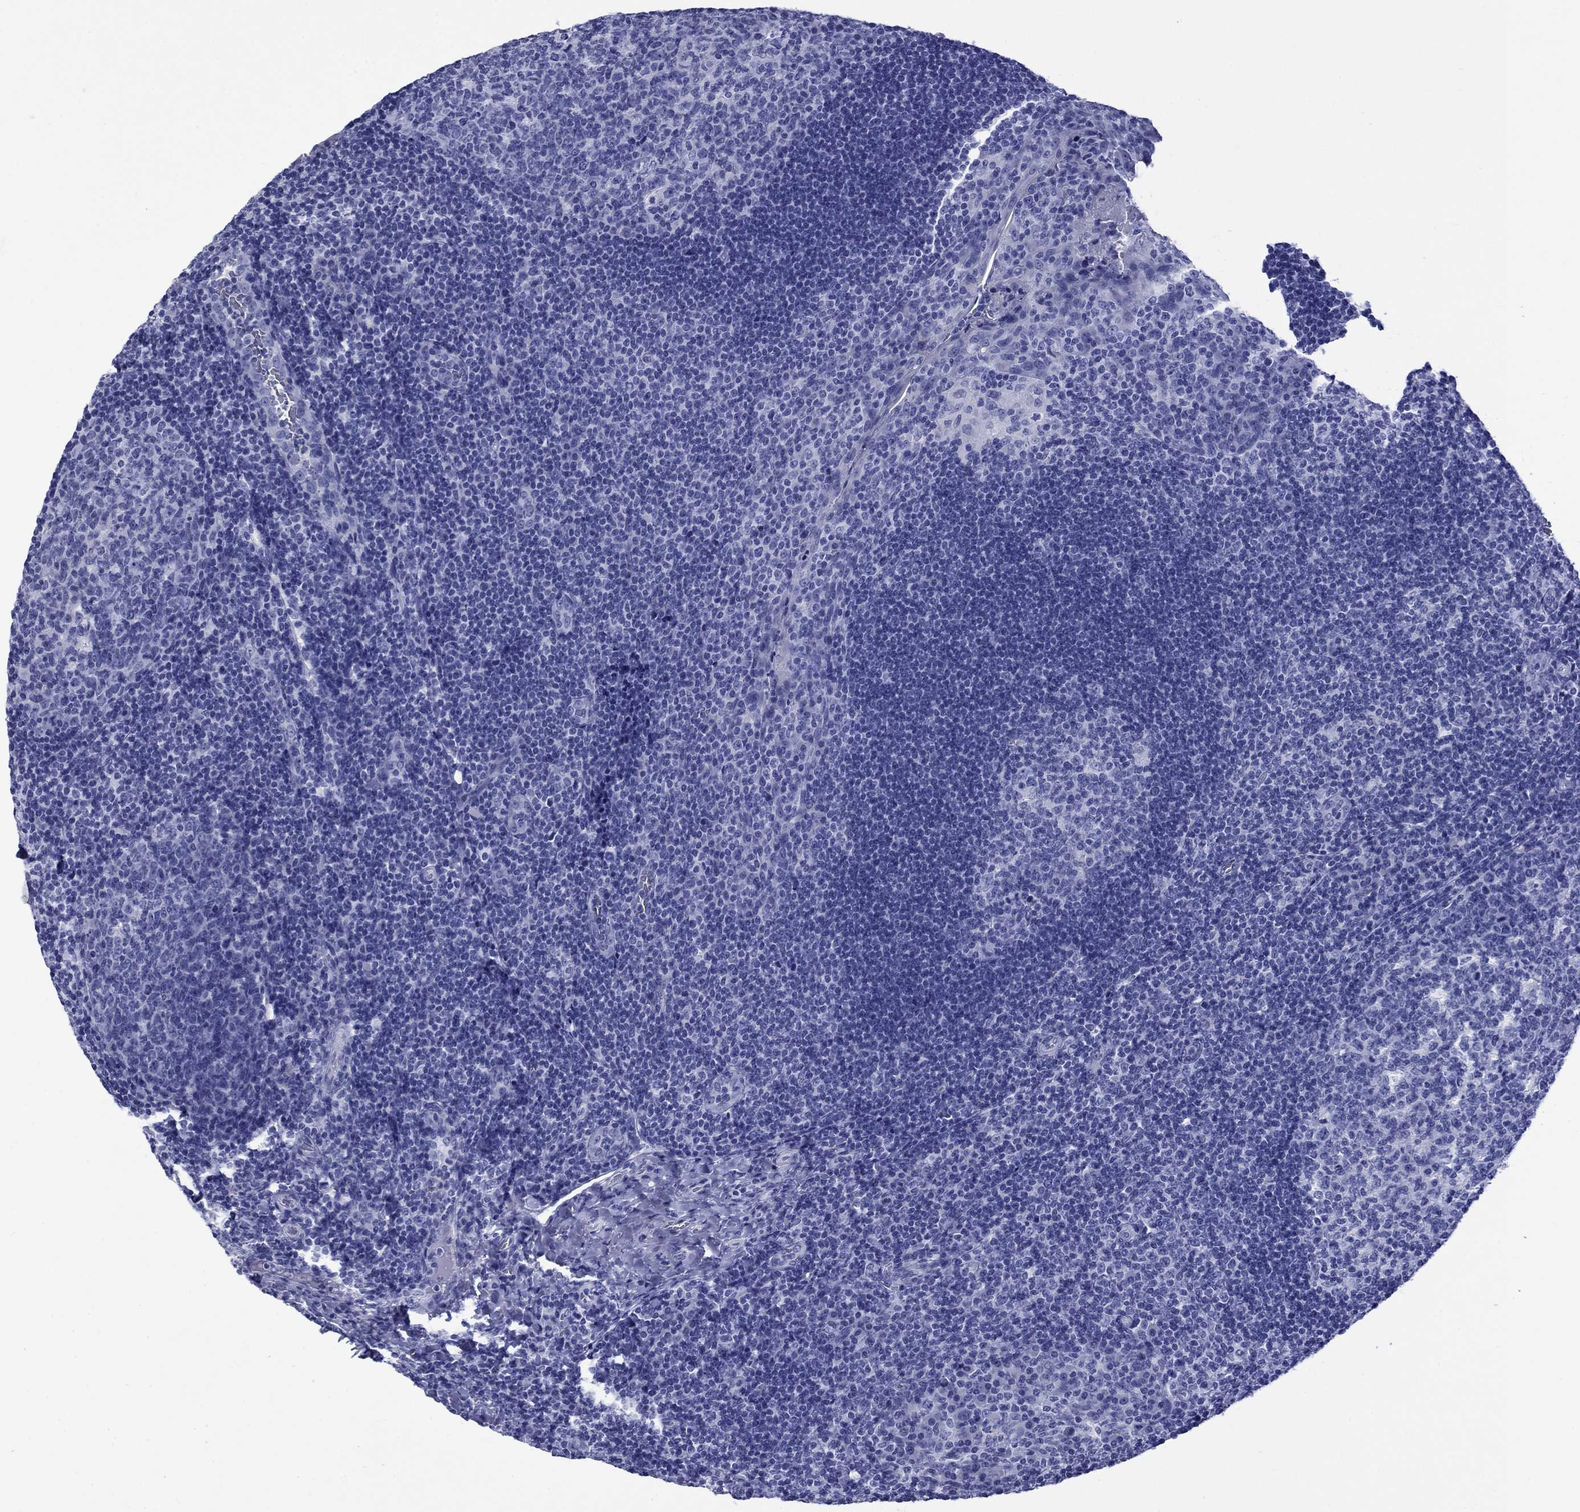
{"staining": {"intensity": "negative", "quantity": "none", "location": "none"}, "tissue": "tonsil", "cell_type": "Germinal center cells", "image_type": "normal", "snomed": [{"axis": "morphology", "description": "Normal tissue, NOS"}, {"axis": "topography", "description": "Tonsil"}], "caption": "Germinal center cells are negative for brown protein staining in unremarkable tonsil. (DAB (3,3'-diaminobenzidine) IHC, high magnification).", "gene": "GIP", "patient": {"sex": "male", "age": 17}}